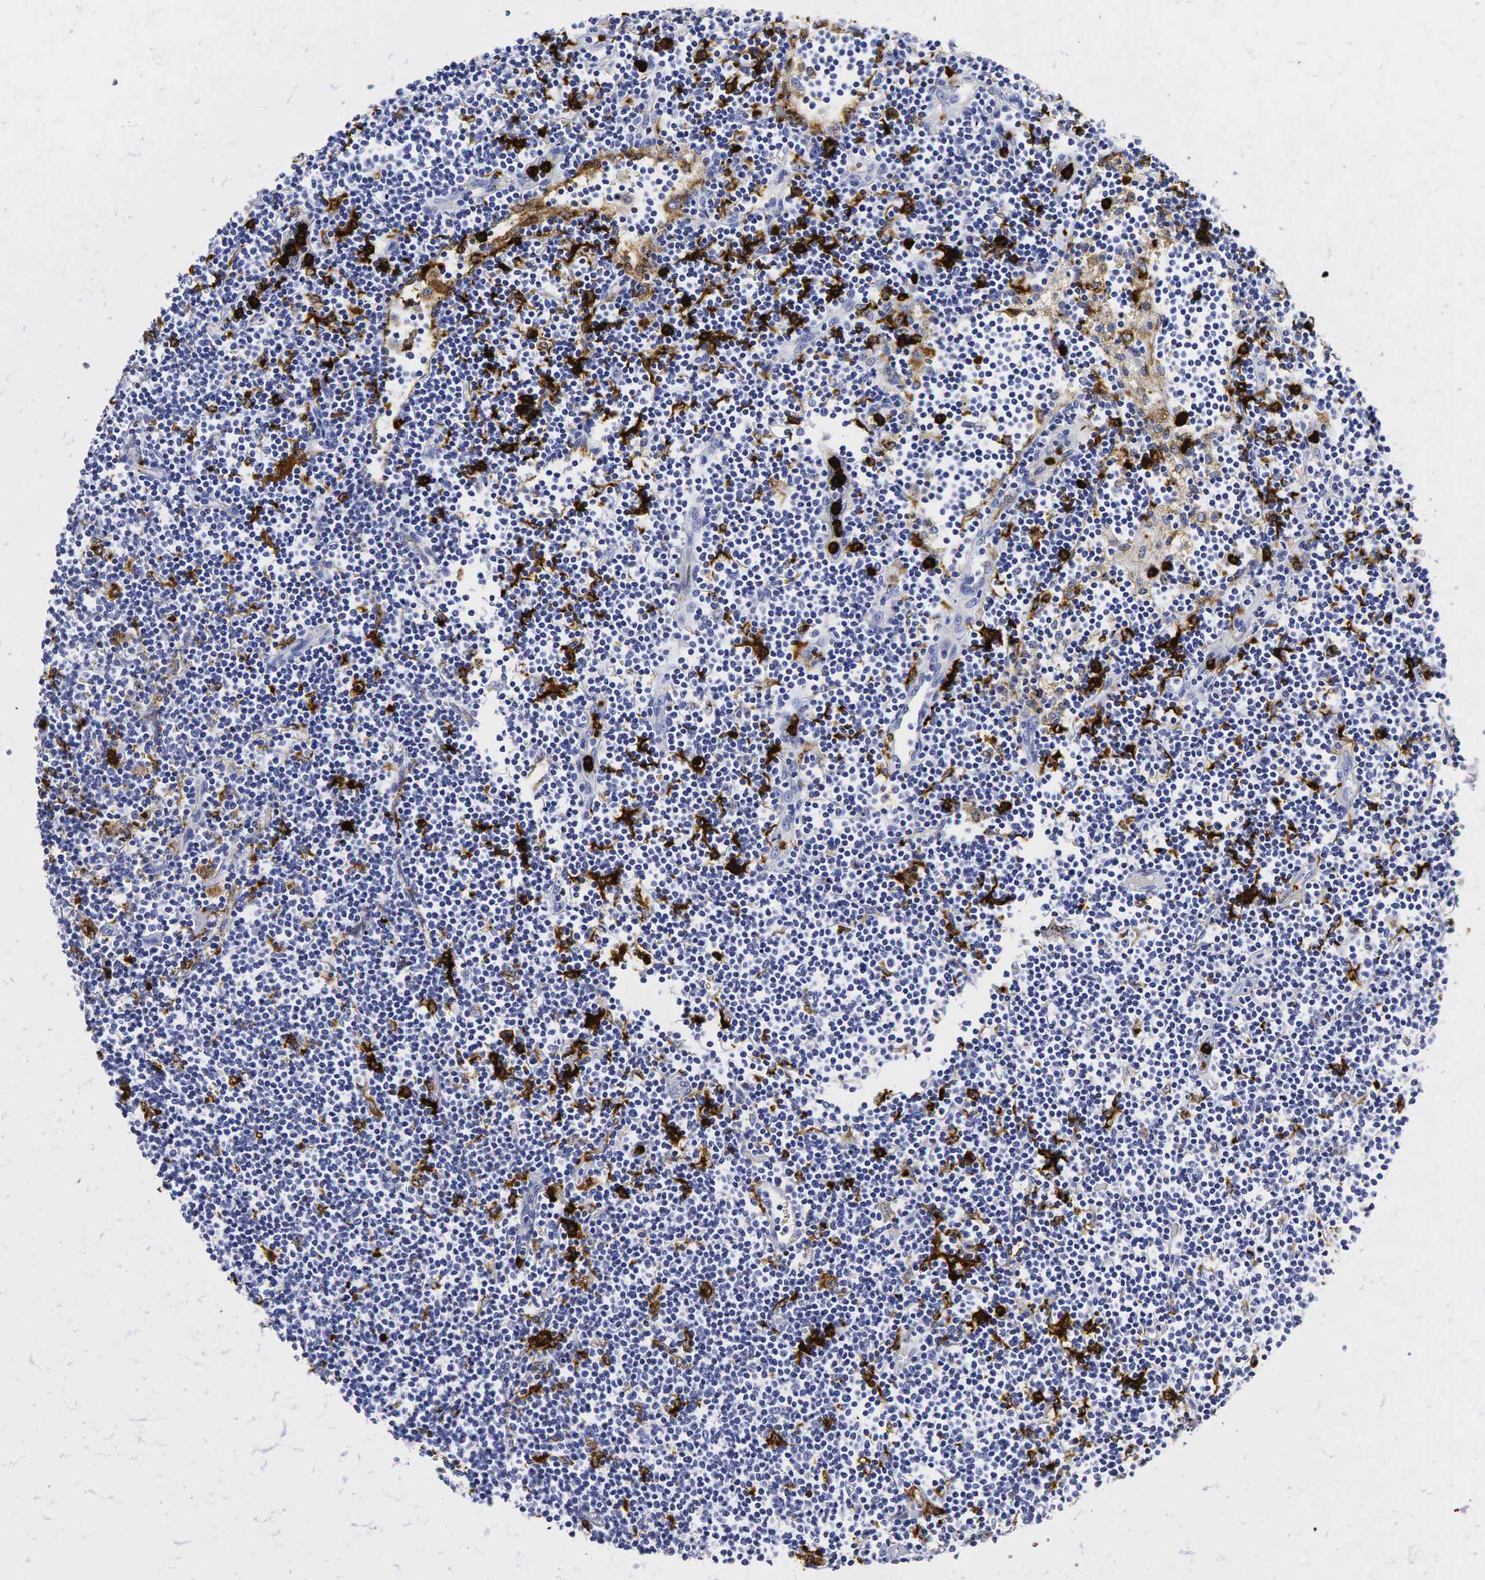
{"staining": {"intensity": "negative", "quantity": "none", "location": "none"}, "tissue": "lymphoma", "cell_type": "Tumor cells", "image_type": "cancer", "snomed": [{"axis": "morphology", "description": "Malignant lymphoma, non-Hodgkin's type, Low grade"}, {"axis": "topography", "description": "Lymph node"}], "caption": "This is an immunohistochemistry photomicrograph of lymphoma. There is no staining in tumor cells.", "gene": "LYZ", "patient": {"sex": "male", "age": 65}}